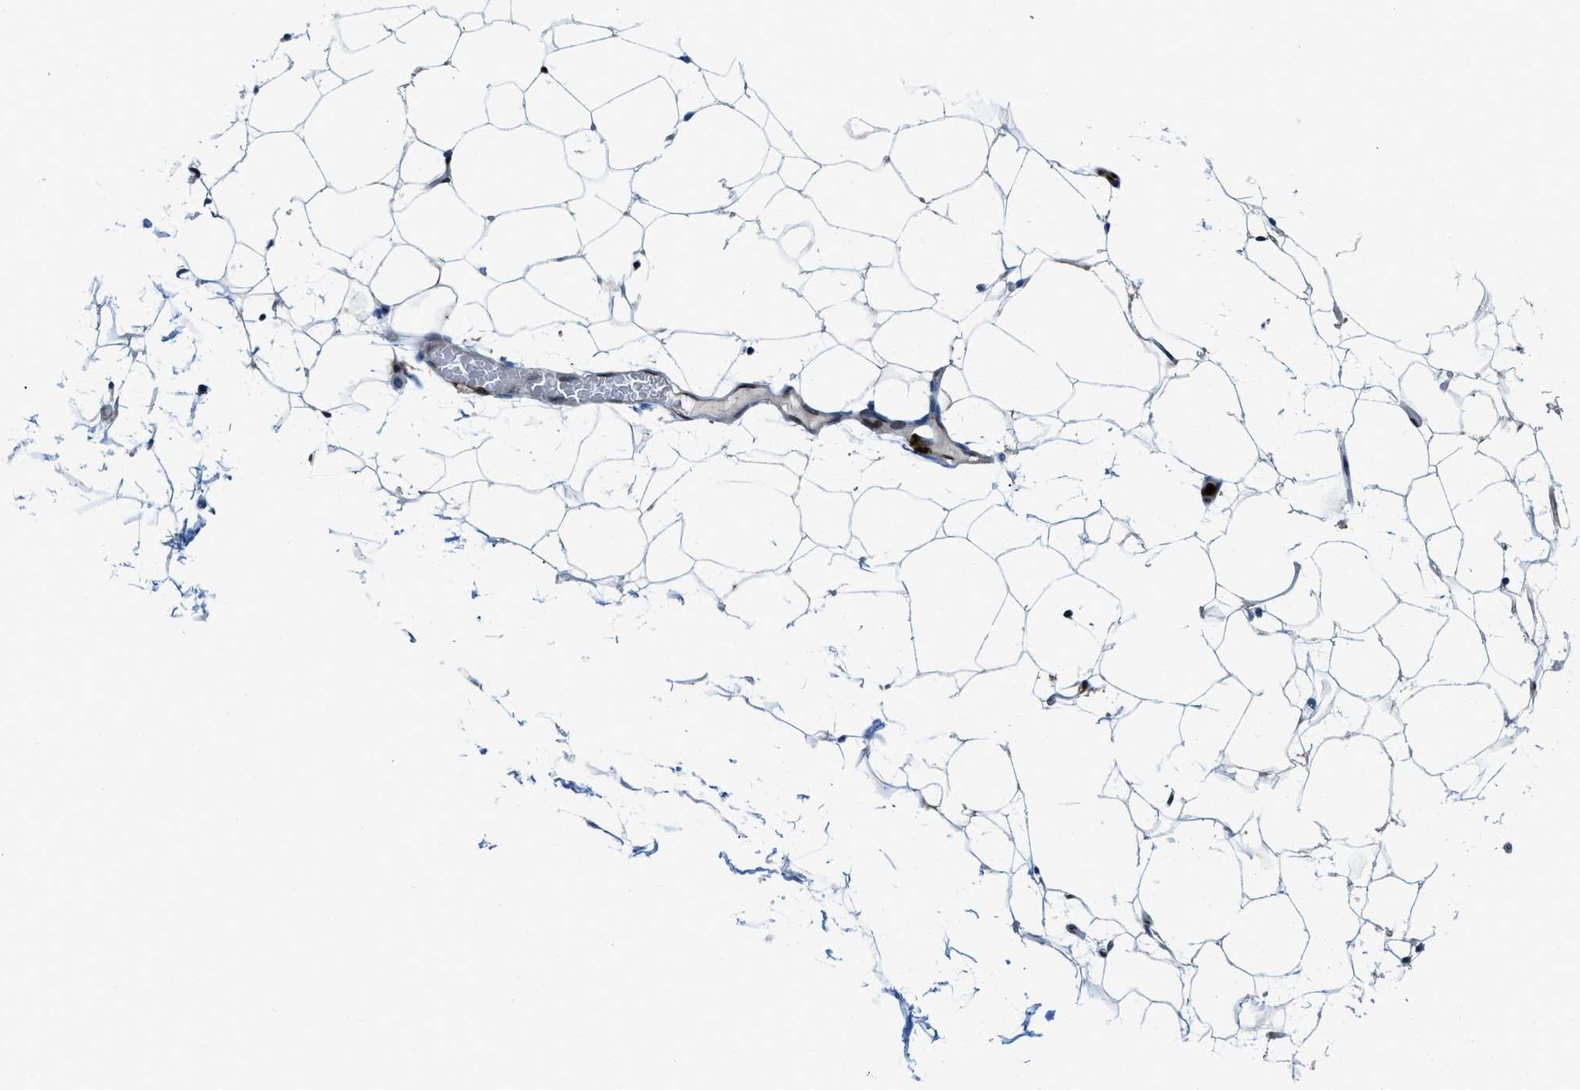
{"staining": {"intensity": "moderate", "quantity": "<25%", "location": "nuclear"}, "tissue": "adipose tissue", "cell_type": "Adipocytes", "image_type": "normal", "snomed": [{"axis": "morphology", "description": "Normal tissue, NOS"}, {"axis": "topography", "description": "Breast"}, {"axis": "topography", "description": "Soft tissue"}], "caption": "Immunohistochemistry (DAB) staining of benign human adipose tissue demonstrates moderate nuclear protein expression in about <25% of adipocytes.", "gene": "LTA4H", "patient": {"sex": "female", "age": 75}}